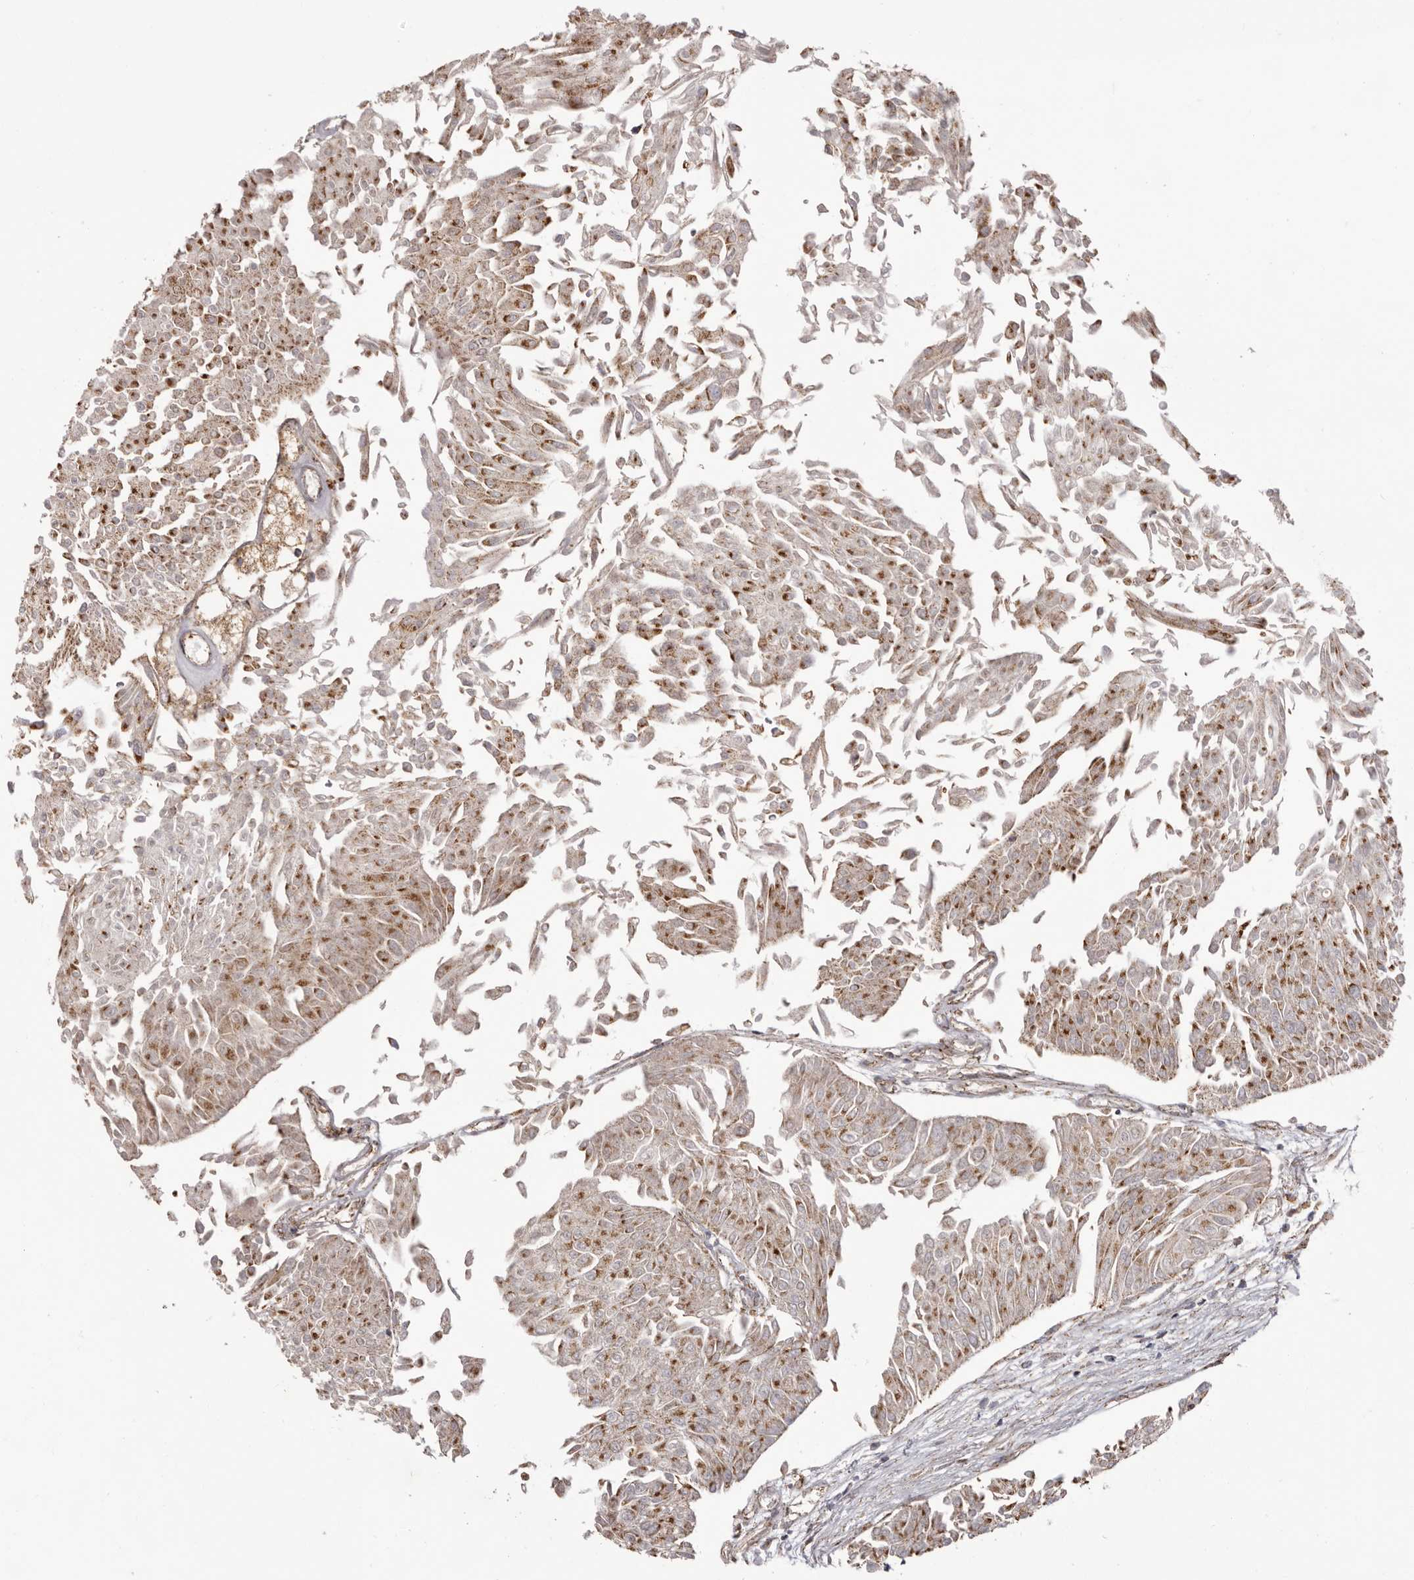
{"staining": {"intensity": "strong", "quantity": ">75%", "location": "cytoplasmic/membranous"}, "tissue": "urothelial cancer", "cell_type": "Tumor cells", "image_type": "cancer", "snomed": [{"axis": "morphology", "description": "Urothelial carcinoma, Low grade"}, {"axis": "topography", "description": "Urinary bladder"}], "caption": "Low-grade urothelial carcinoma stained for a protein displays strong cytoplasmic/membranous positivity in tumor cells. (IHC, brightfield microscopy, high magnification).", "gene": "CHRM2", "patient": {"sex": "male", "age": 67}}